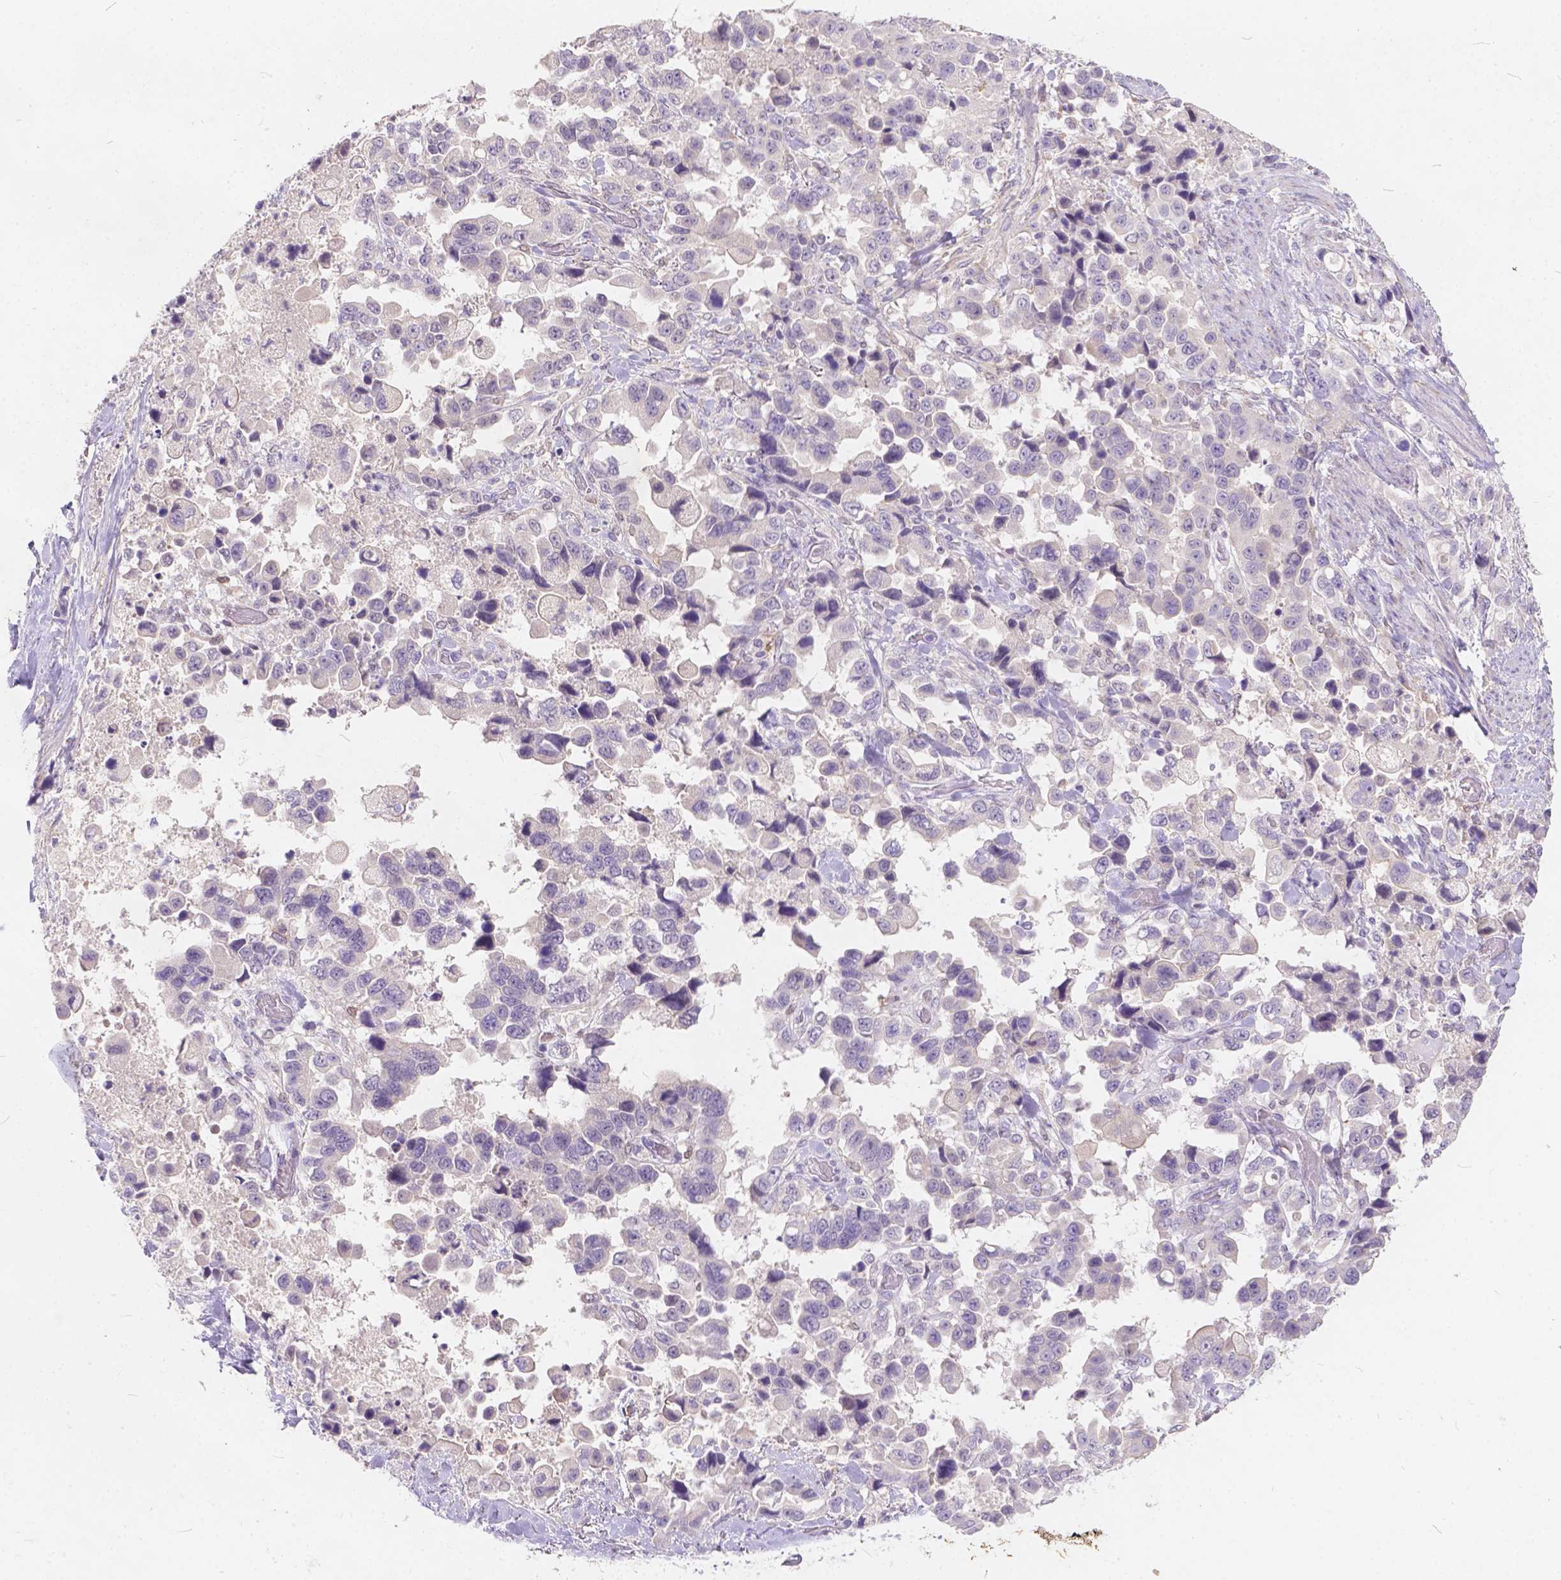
{"staining": {"intensity": "negative", "quantity": "none", "location": "none"}, "tissue": "stomach cancer", "cell_type": "Tumor cells", "image_type": "cancer", "snomed": [{"axis": "morphology", "description": "Adenocarcinoma, NOS"}, {"axis": "topography", "description": "Stomach"}], "caption": "DAB immunohistochemical staining of human stomach cancer (adenocarcinoma) shows no significant positivity in tumor cells.", "gene": "PEX11G", "patient": {"sex": "male", "age": 59}}